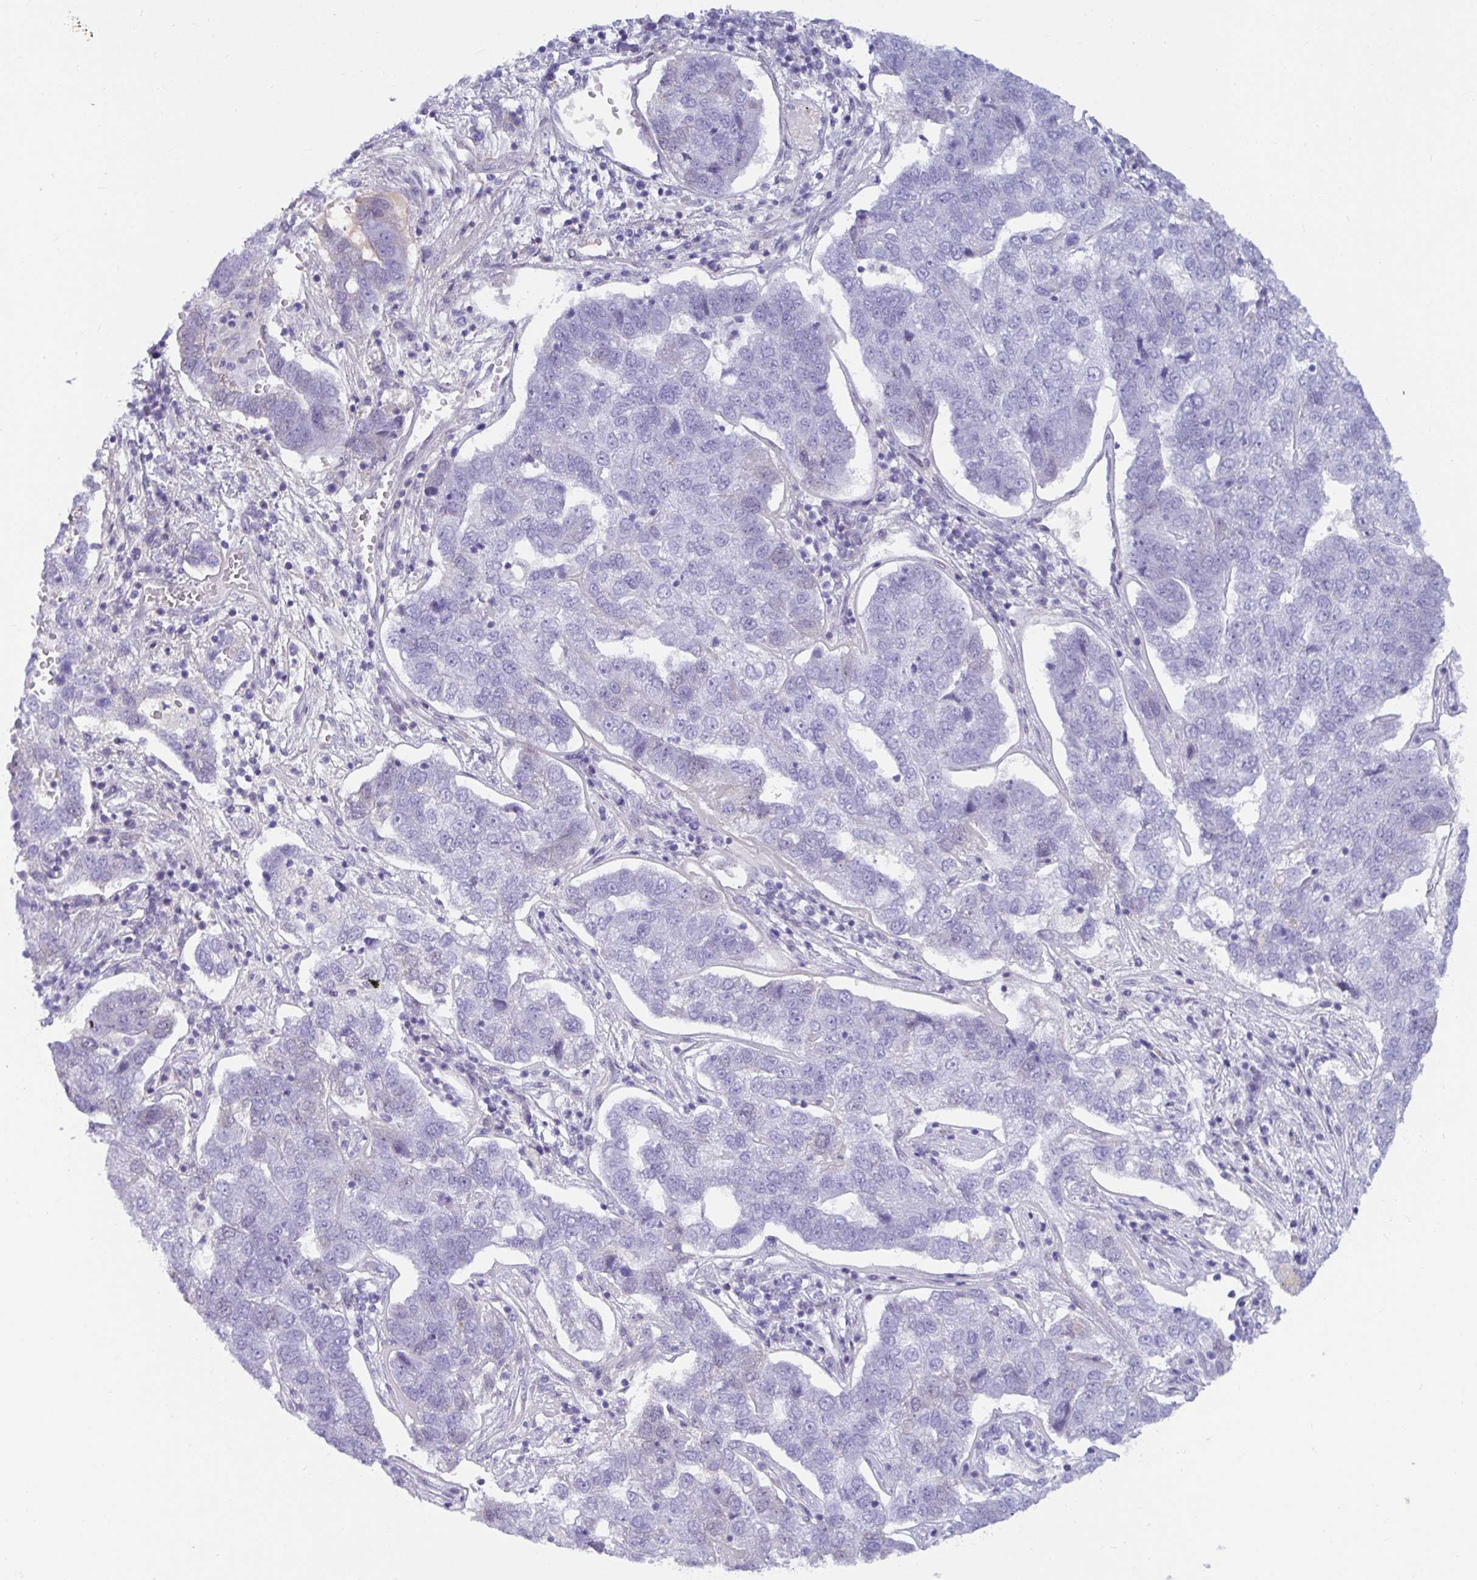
{"staining": {"intensity": "negative", "quantity": "none", "location": "none"}, "tissue": "pancreatic cancer", "cell_type": "Tumor cells", "image_type": "cancer", "snomed": [{"axis": "morphology", "description": "Adenocarcinoma, NOS"}, {"axis": "topography", "description": "Pancreas"}], "caption": "Immunohistochemistry (IHC) of pancreatic cancer exhibits no positivity in tumor cells.", "gene": "NPY", "patient": {"sex": "female", "age": 61}}